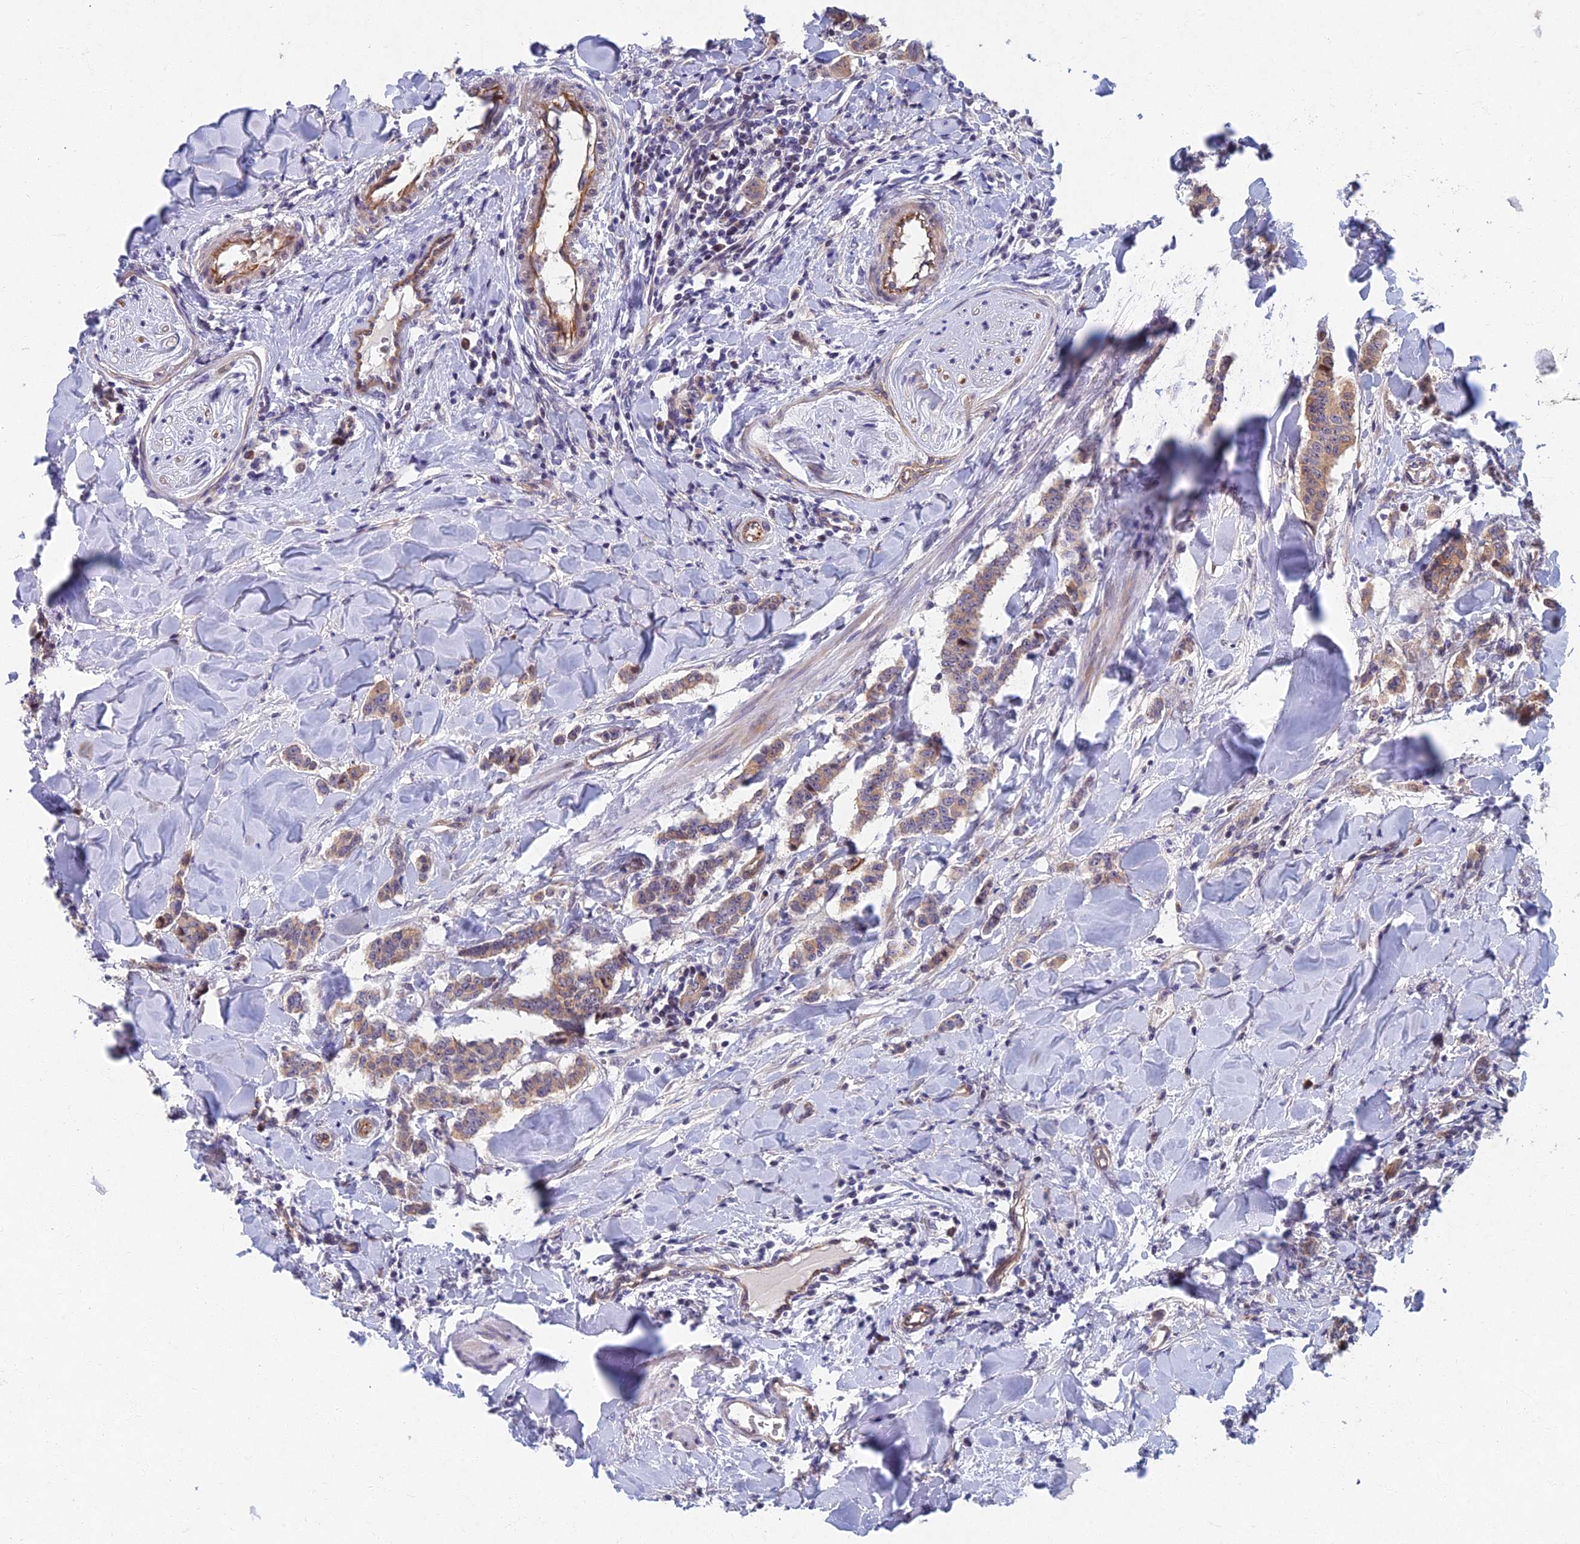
{"staining": {"intensity": "weak", "quantity": "25%-75%", "location": "cytoplasmic/membranous"}, "tissue": "breast cancer", "cell_type": "Tumor cells", "image_type": "cancer", "snomed": [{"axis": "morphology", "description": "Duct carcinoma"}, {"axis": "topography", "description": "Breast"}], "caption": "Invasive ductal carcinoma (breast) tissue demonstrates weak cytoplasmic/membranous expression in approximately 25%-75% of tumor cells, visualized by immunohistochemistry.", "gene": "RHBDL2", "patient": {"sex": "female", "age": 40}}